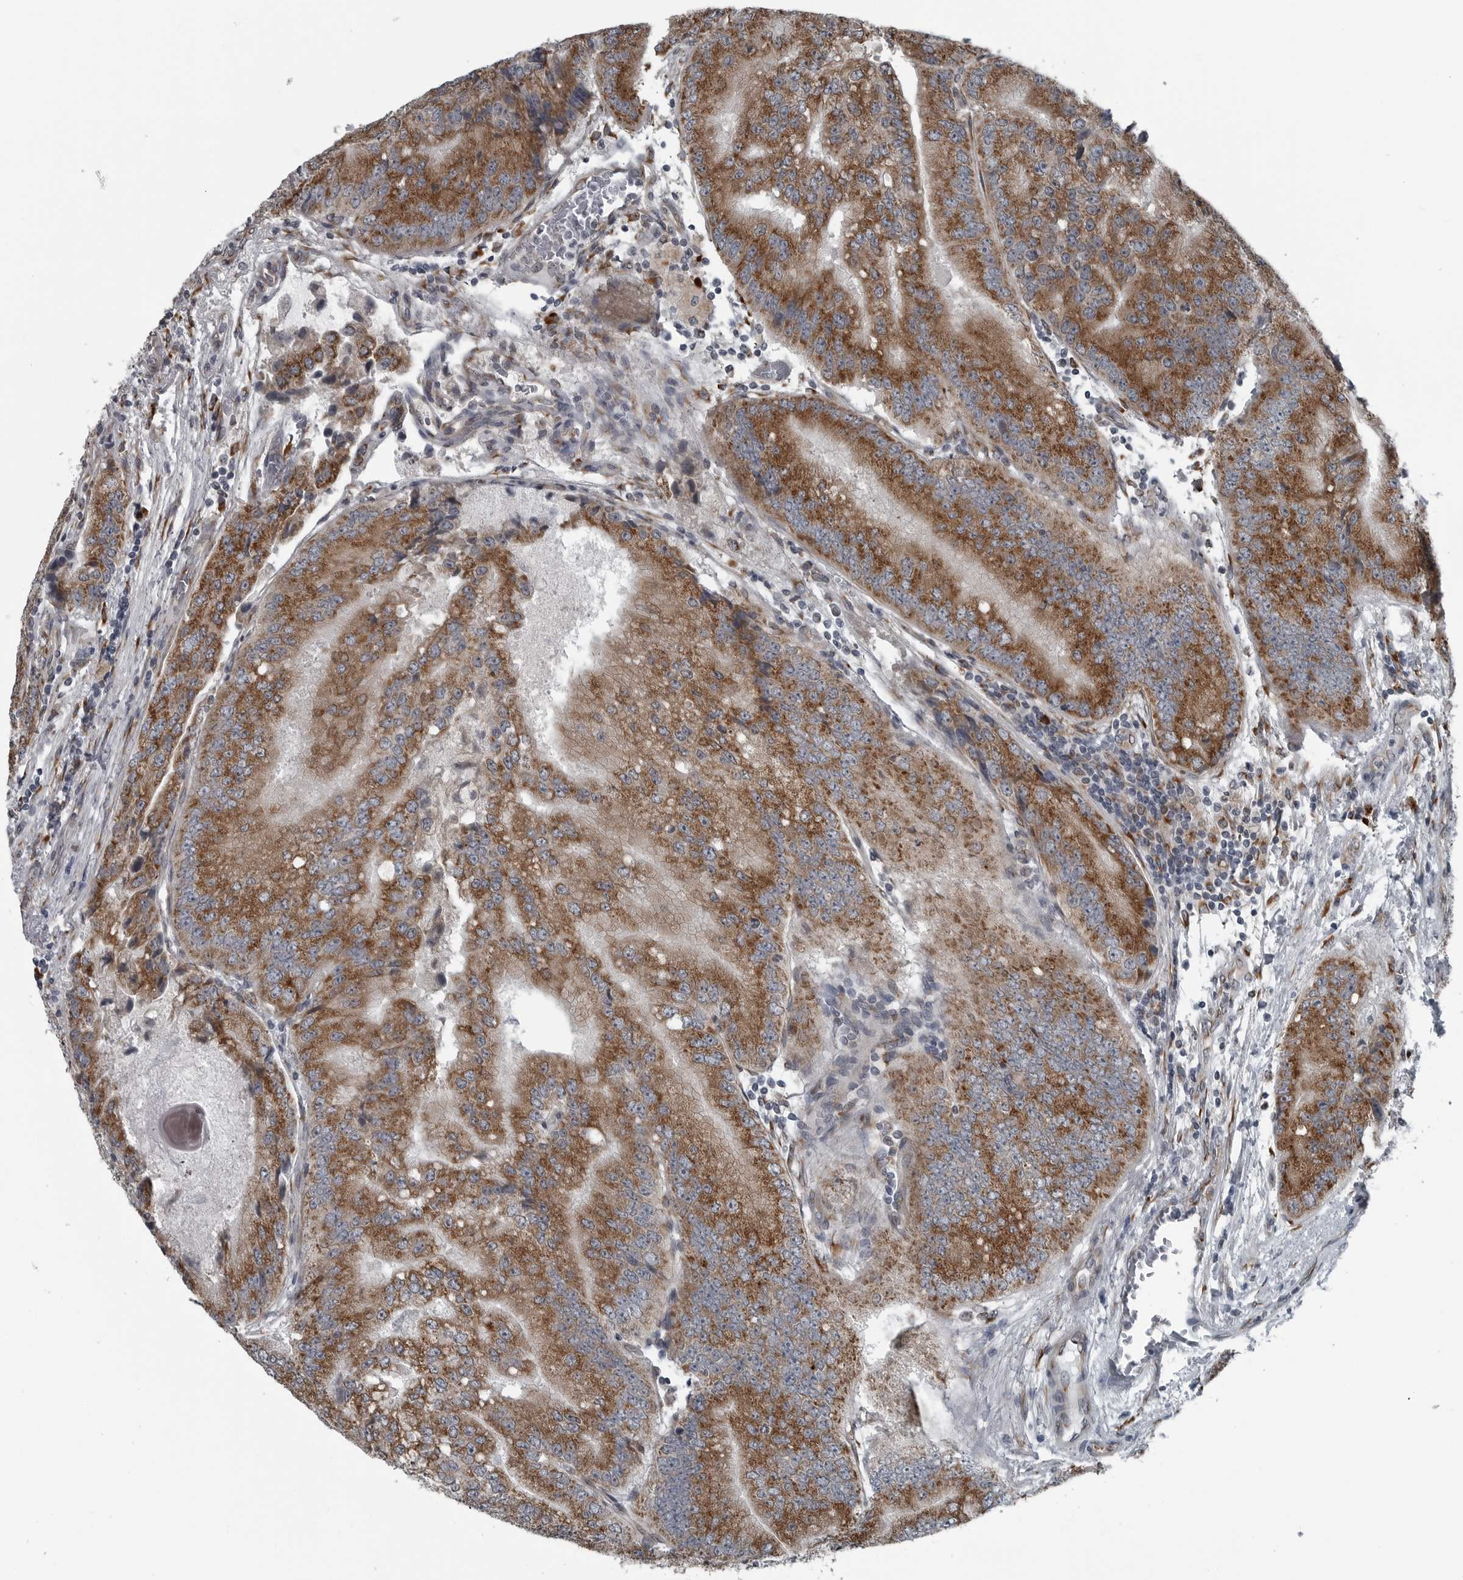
{"staining": {"intensity": "moderate", "quantity": ">75%", "location": "cytoplasmic/membranous"}, "tissue": "prostate cancer", "cell_type": "Tumor cells", "image_type": "cancer", "snomed": [{"axis": "morphology", "description": "Adenocarcinoma, High grade"}, {"axis": "topography", "description": "Prostate"}], "caption": "This photomicrograph reveals prostate adenocarcinoma (high-grade) stained with immunohistochemistry (IHC) to label a protein in brown. The cytoplasmic/membranous of tumor cells show moderate positivity for the protein. Nuclei are counter-stained blue.", "gene": "CEP85", "patient": {"sex": "male", "age": 70}}